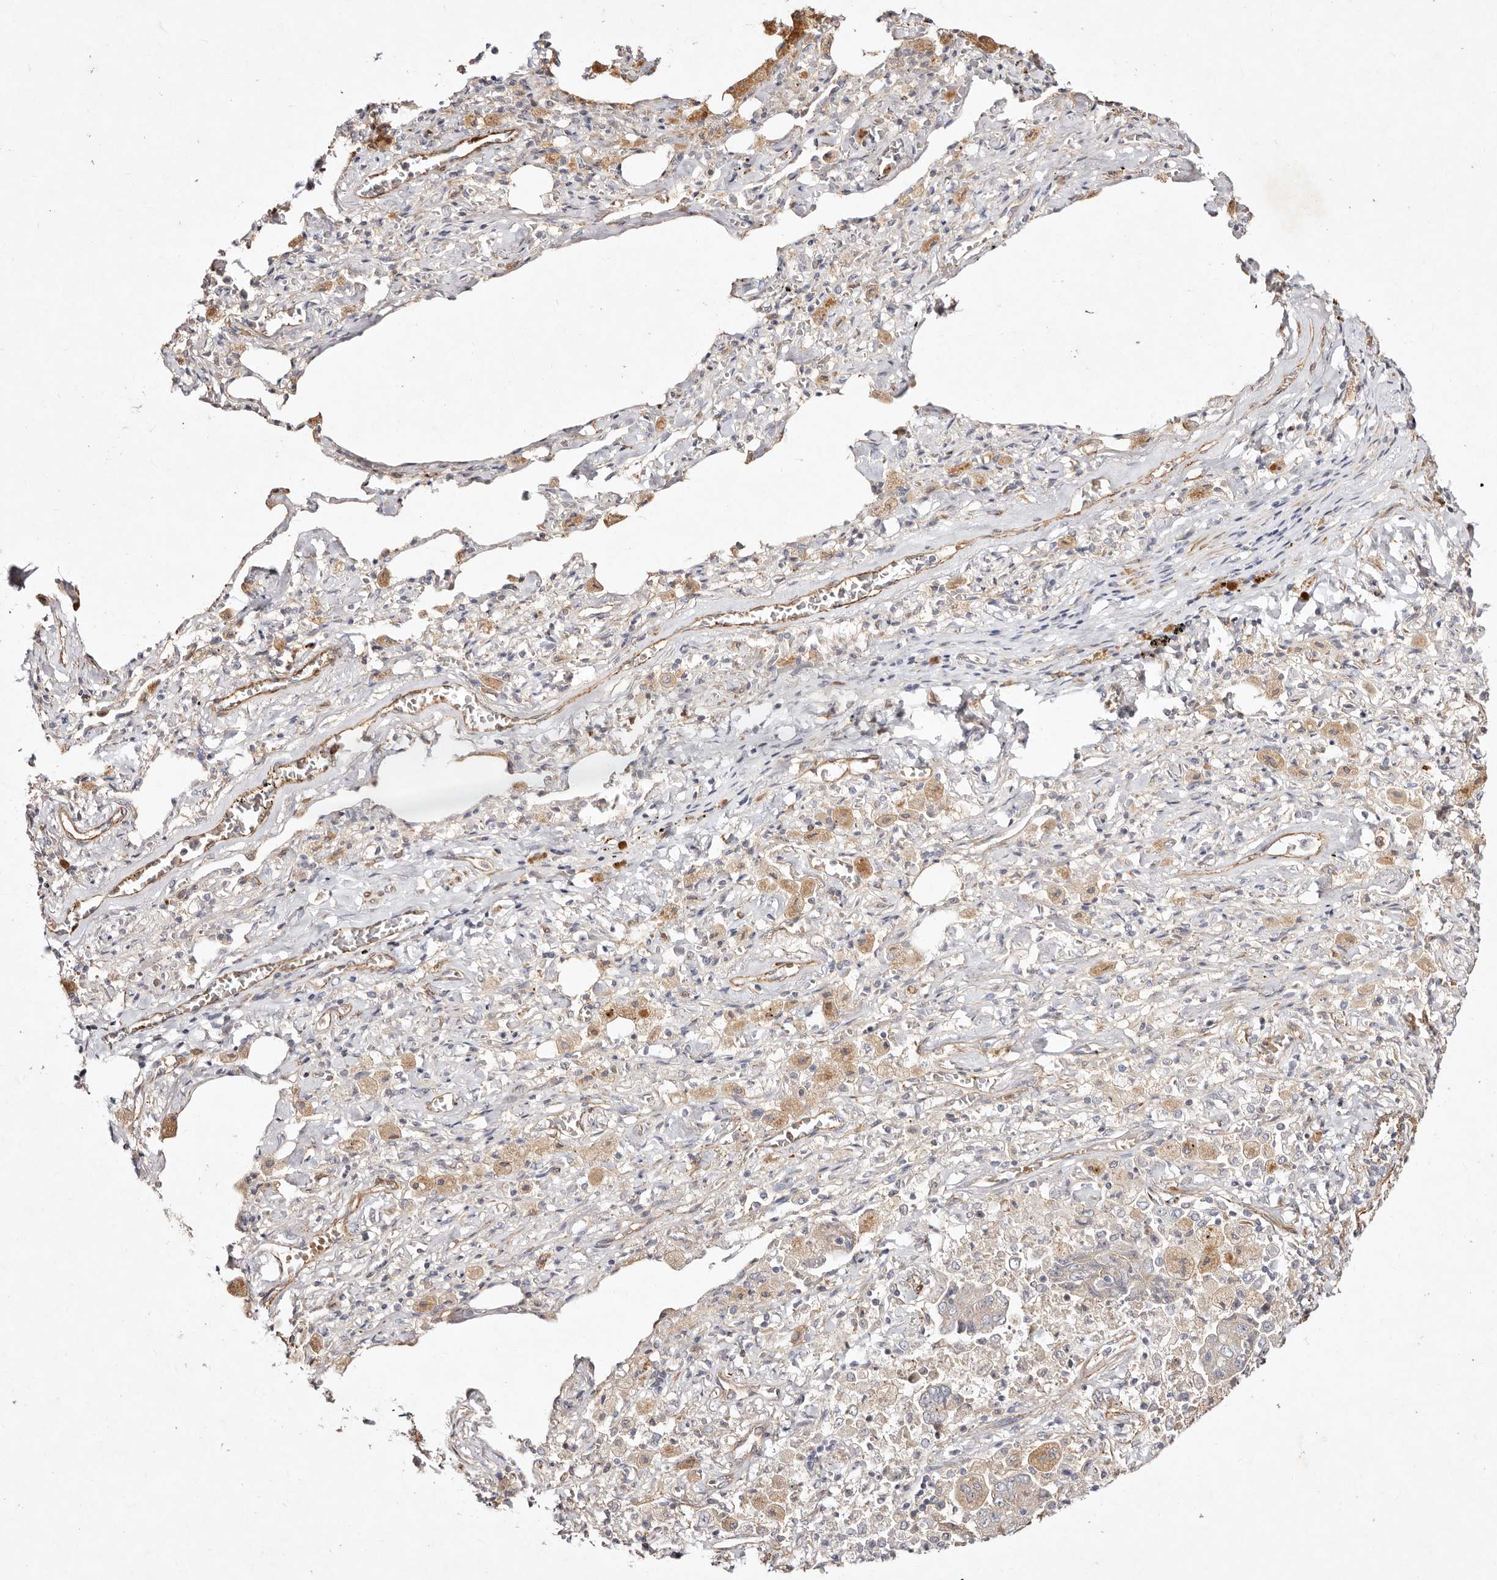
{"staining": {"intensity": "negative", "quantity": "none", "location": "none"}, "tissue": "lung cancer", "cell_type": "Tumor cells", "image_type": "cancer", "snomed": [{"axis": "morphology", "description": "Adenocarcinoma, NOS"}, {"axis": "topography", "description": "Lung"}], "caption": "This image is of lung cancer stained with immunohistochemistry to label a protein in brown with the nuclei are counter-stained blue. There is no positivity in tumor cells.", "gene": "MTMR11", "patient": {"sex": "female", "age": 51}}